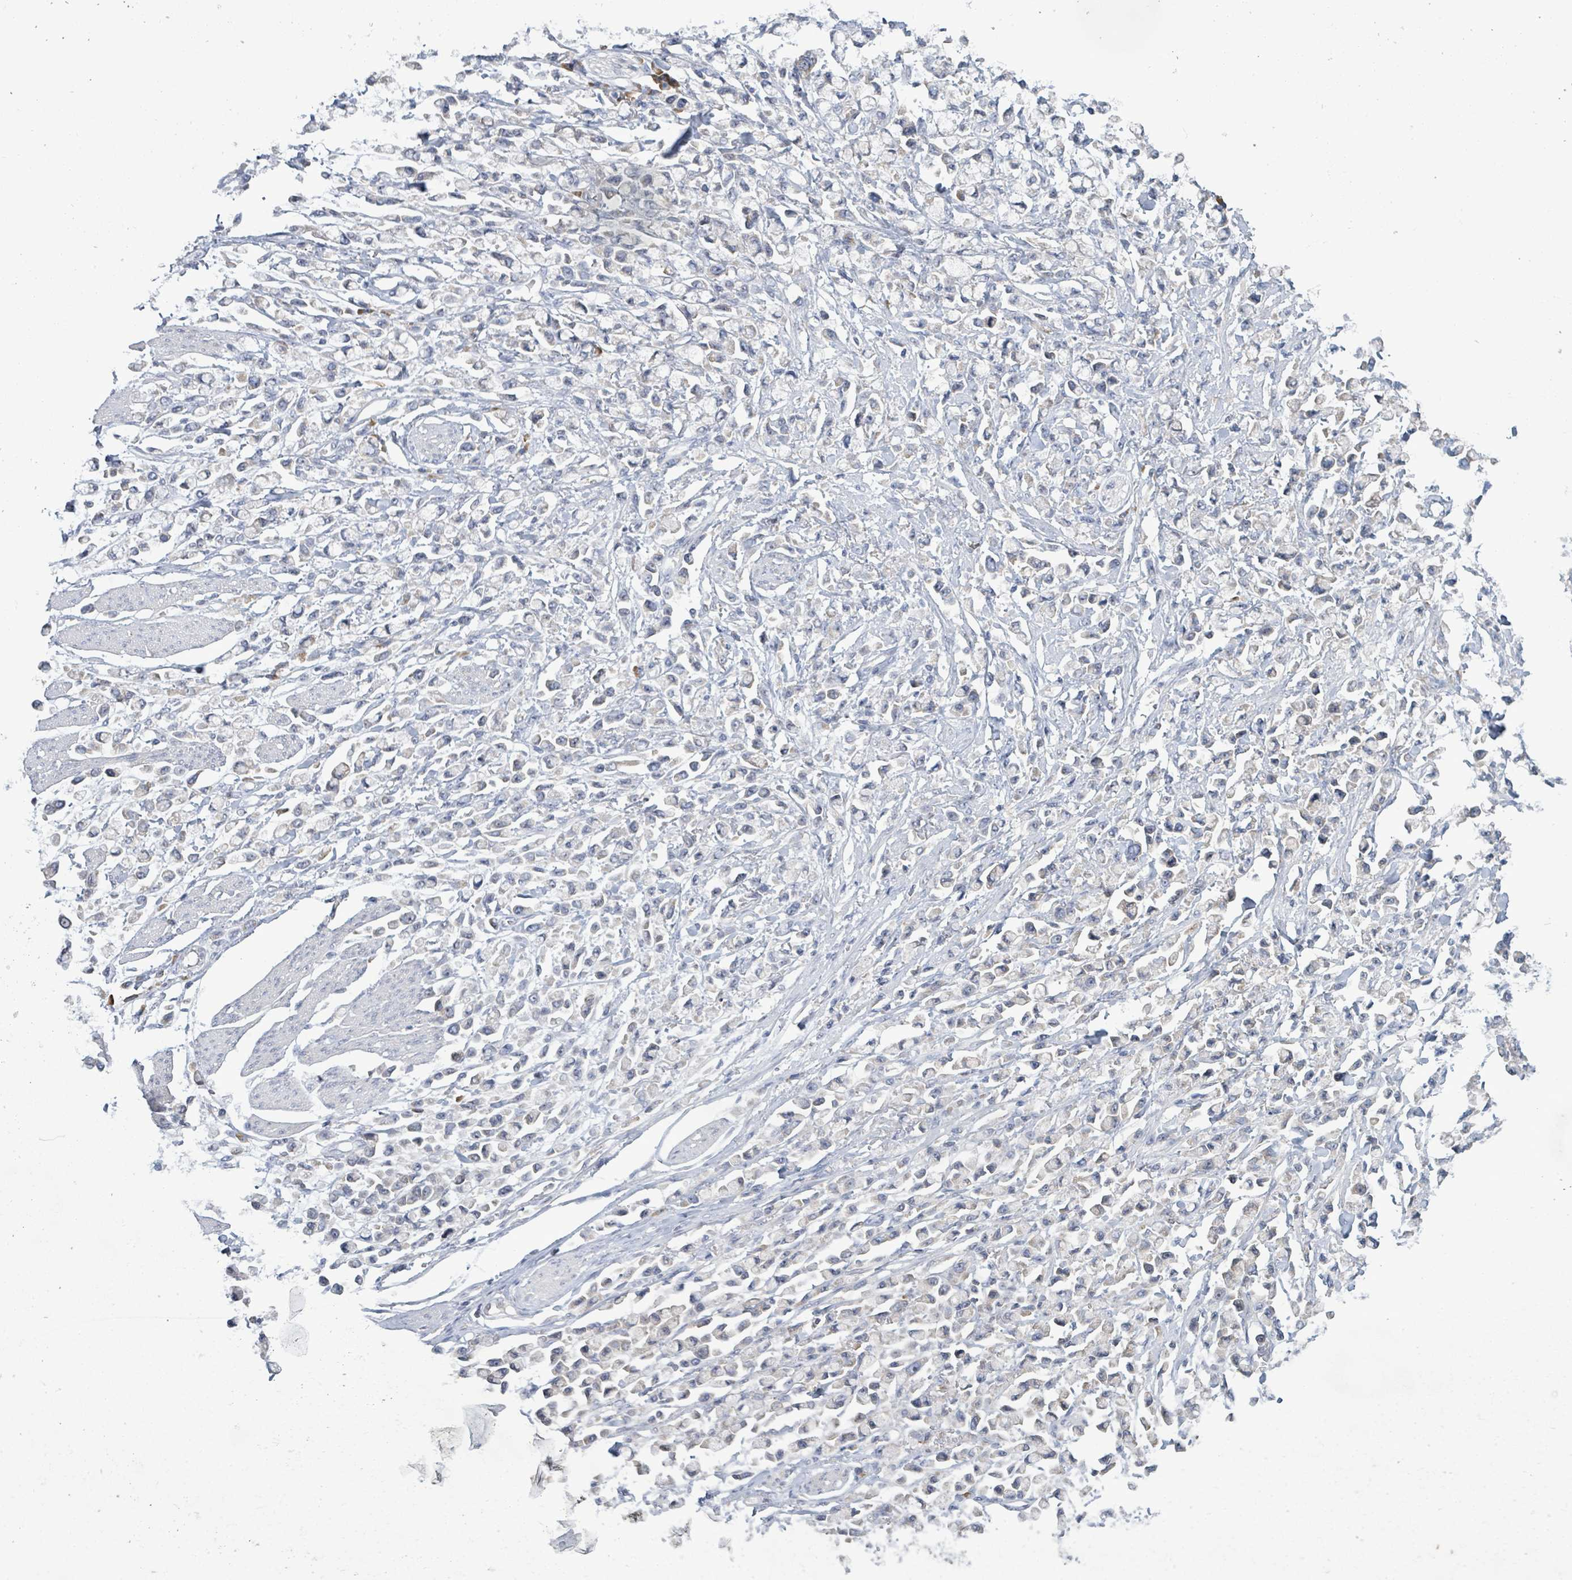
{"staining": {"intensity": "weak", "quantity": "<25%", "location": "cytoplasmic/membranous"}, "tissue": "stomach cancer", "cell_type": "Tumor cells", "image_type": "cancer", "snomed": [{"axis": "morphology", "description": "Adenocarcinoma, NOS"}, {"axis": "topography", "description": "Stomach"}], "caption": "Immunohistochemistry (IHC) photomicrograph of neoplastic tissue: human stomach cancer stained with DAB (3,3'-diaminobenzidine) exhibits no significant protein positivity in tumor cells.", "gene": "ATP13A1", "patient": {"sex": "female", "age": 81}}